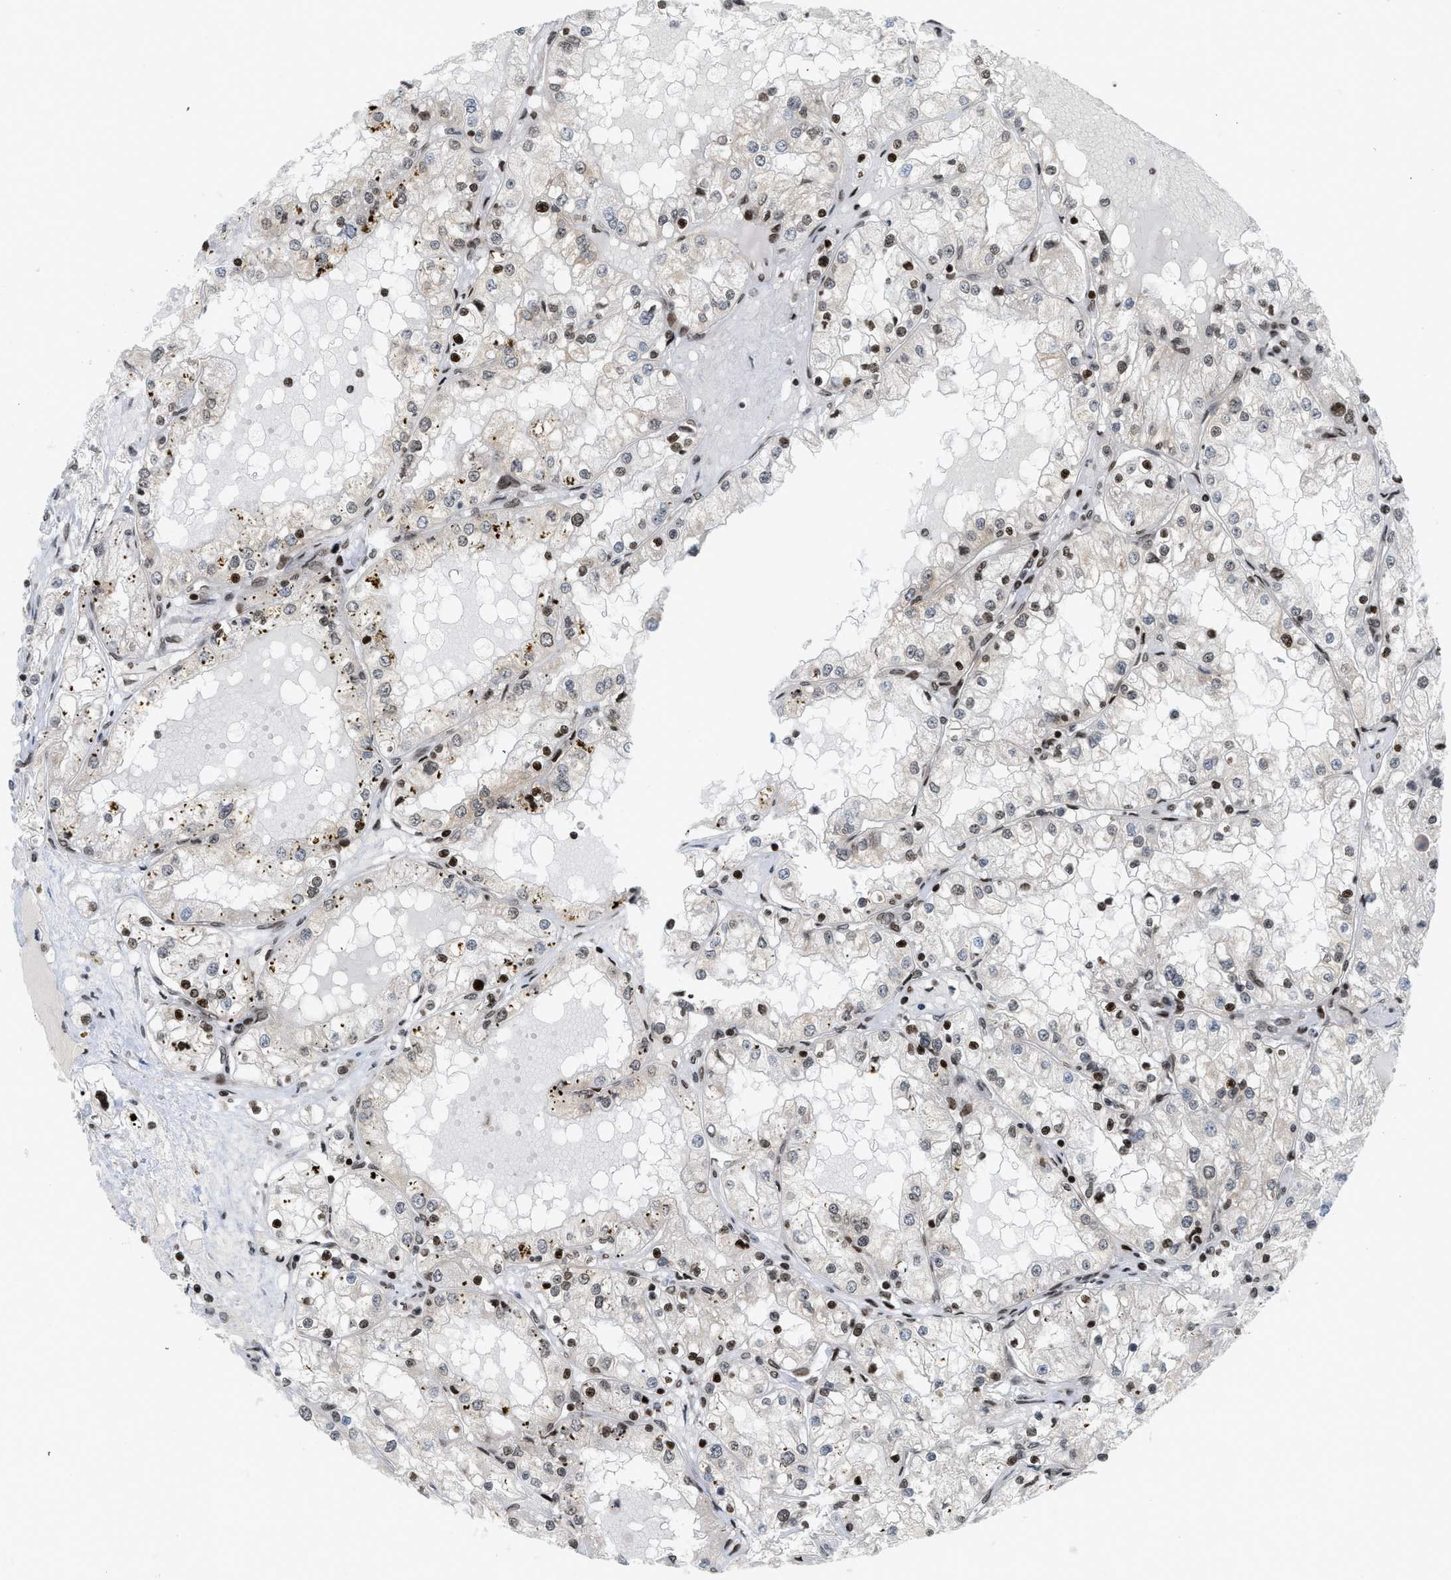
{"staining": {"intensity": "moderate", "quantity": "25%-75%", "location": "nuclear"}, "tissue": "renal cancer", "cell_type": "Tumor cells", "image_type": "cancer", "snomed": [{"axis": "morphology", "description": "Adenocarcinoma, NOS"}, {"axis": "topography", "description": "Kidney"}], "caption": "Immunohistochemical staining of adenocarcinoma (renal) displays moderate nuclear protein positivity in approximately 25%-75% of tumor cells. Nuclei are stained in blue.", "gene": "ZNF22", "patient": {"sex": "male", "age": 68}}